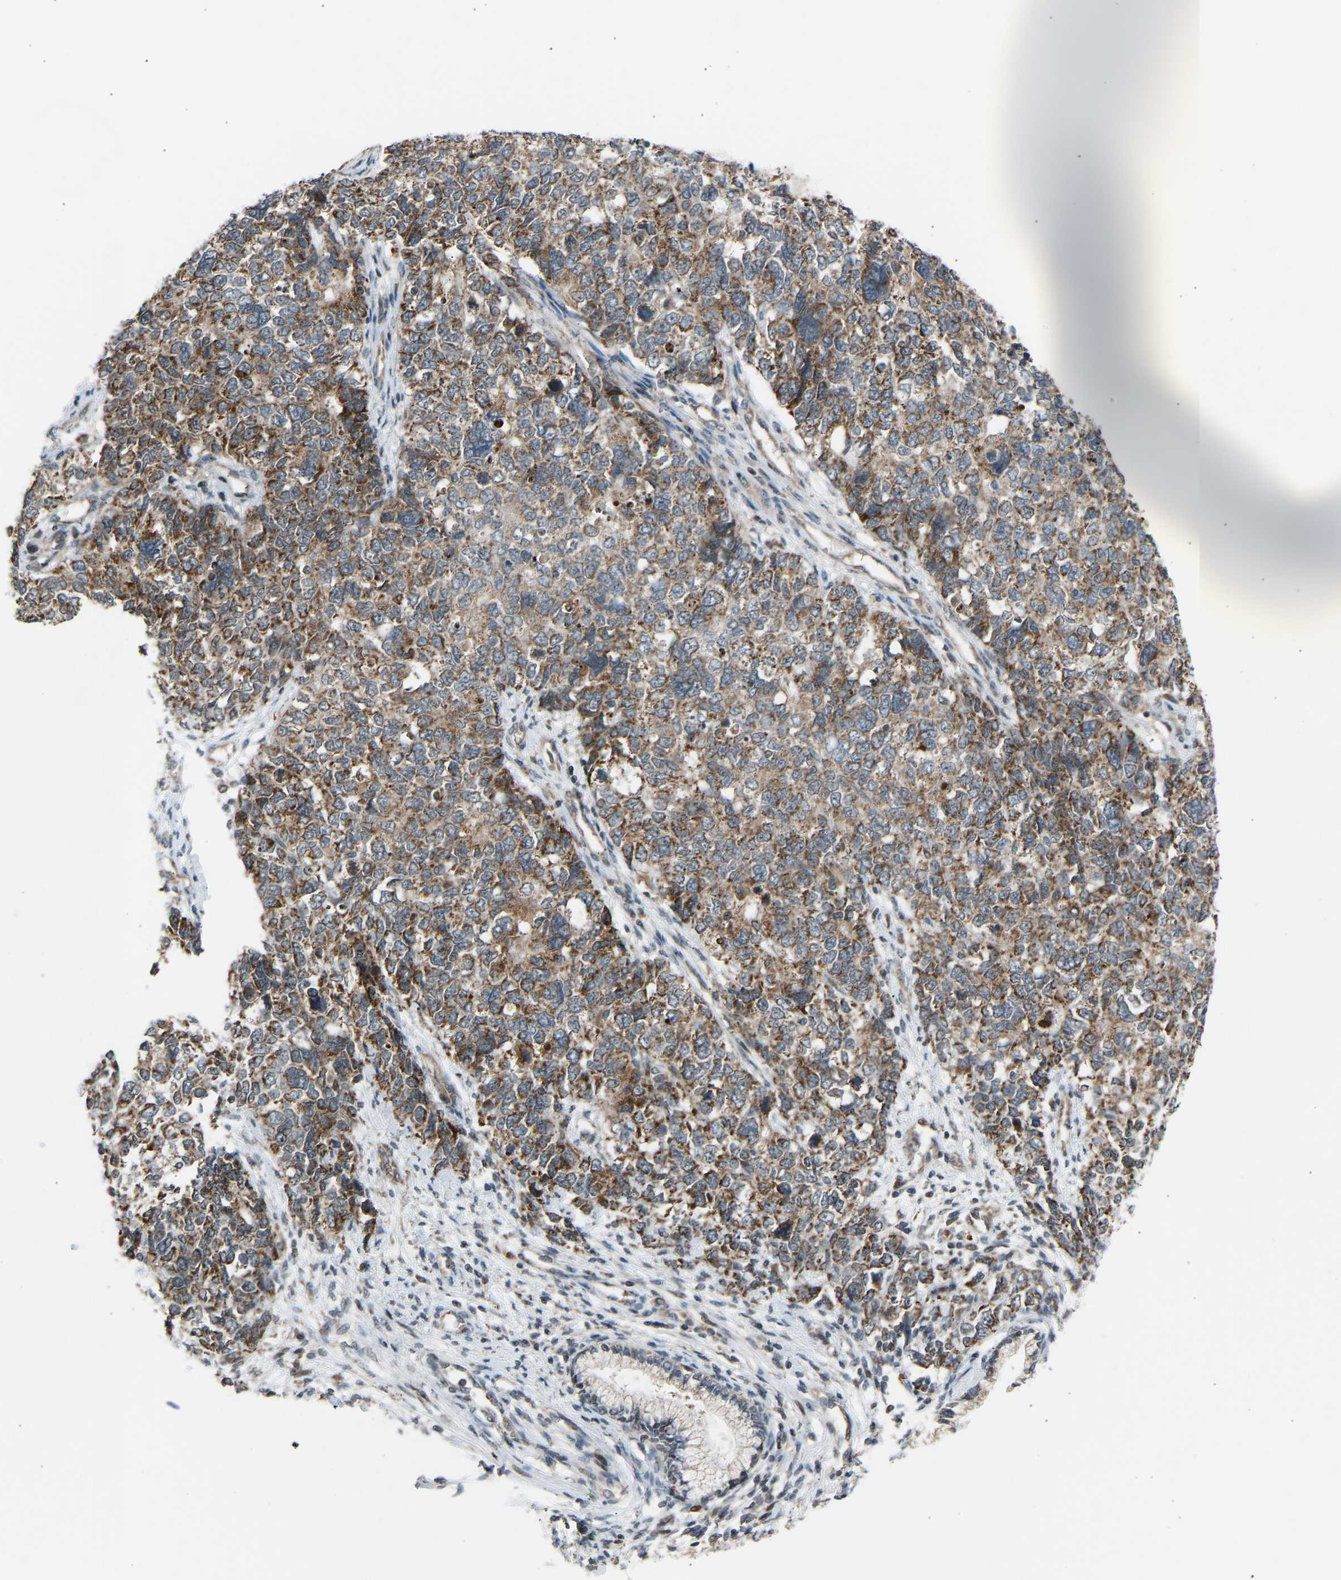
{"staining": {"intensity": "moderate", "quantity": "25%-75%", "location": "cytoplasmic/membranous"}, "tissue": "cervical cancer", "cell_type": "Tumor cells", "image_type": "cancer", "snomed": [{"axis": "morphology", "description": "Squamous cell carcinoma, NOS"}, {"axis": "topography", "description": "Cervix"}], "caption": "IHC of squamous cell carcinoma (cervical) demonstrates medium levels of moderate cytoplasmic/membranous positivity in approximately 25%-75% of tumor cells.", "gene": "SLIRP", "patient": {"sex": "female", "age": 63}}